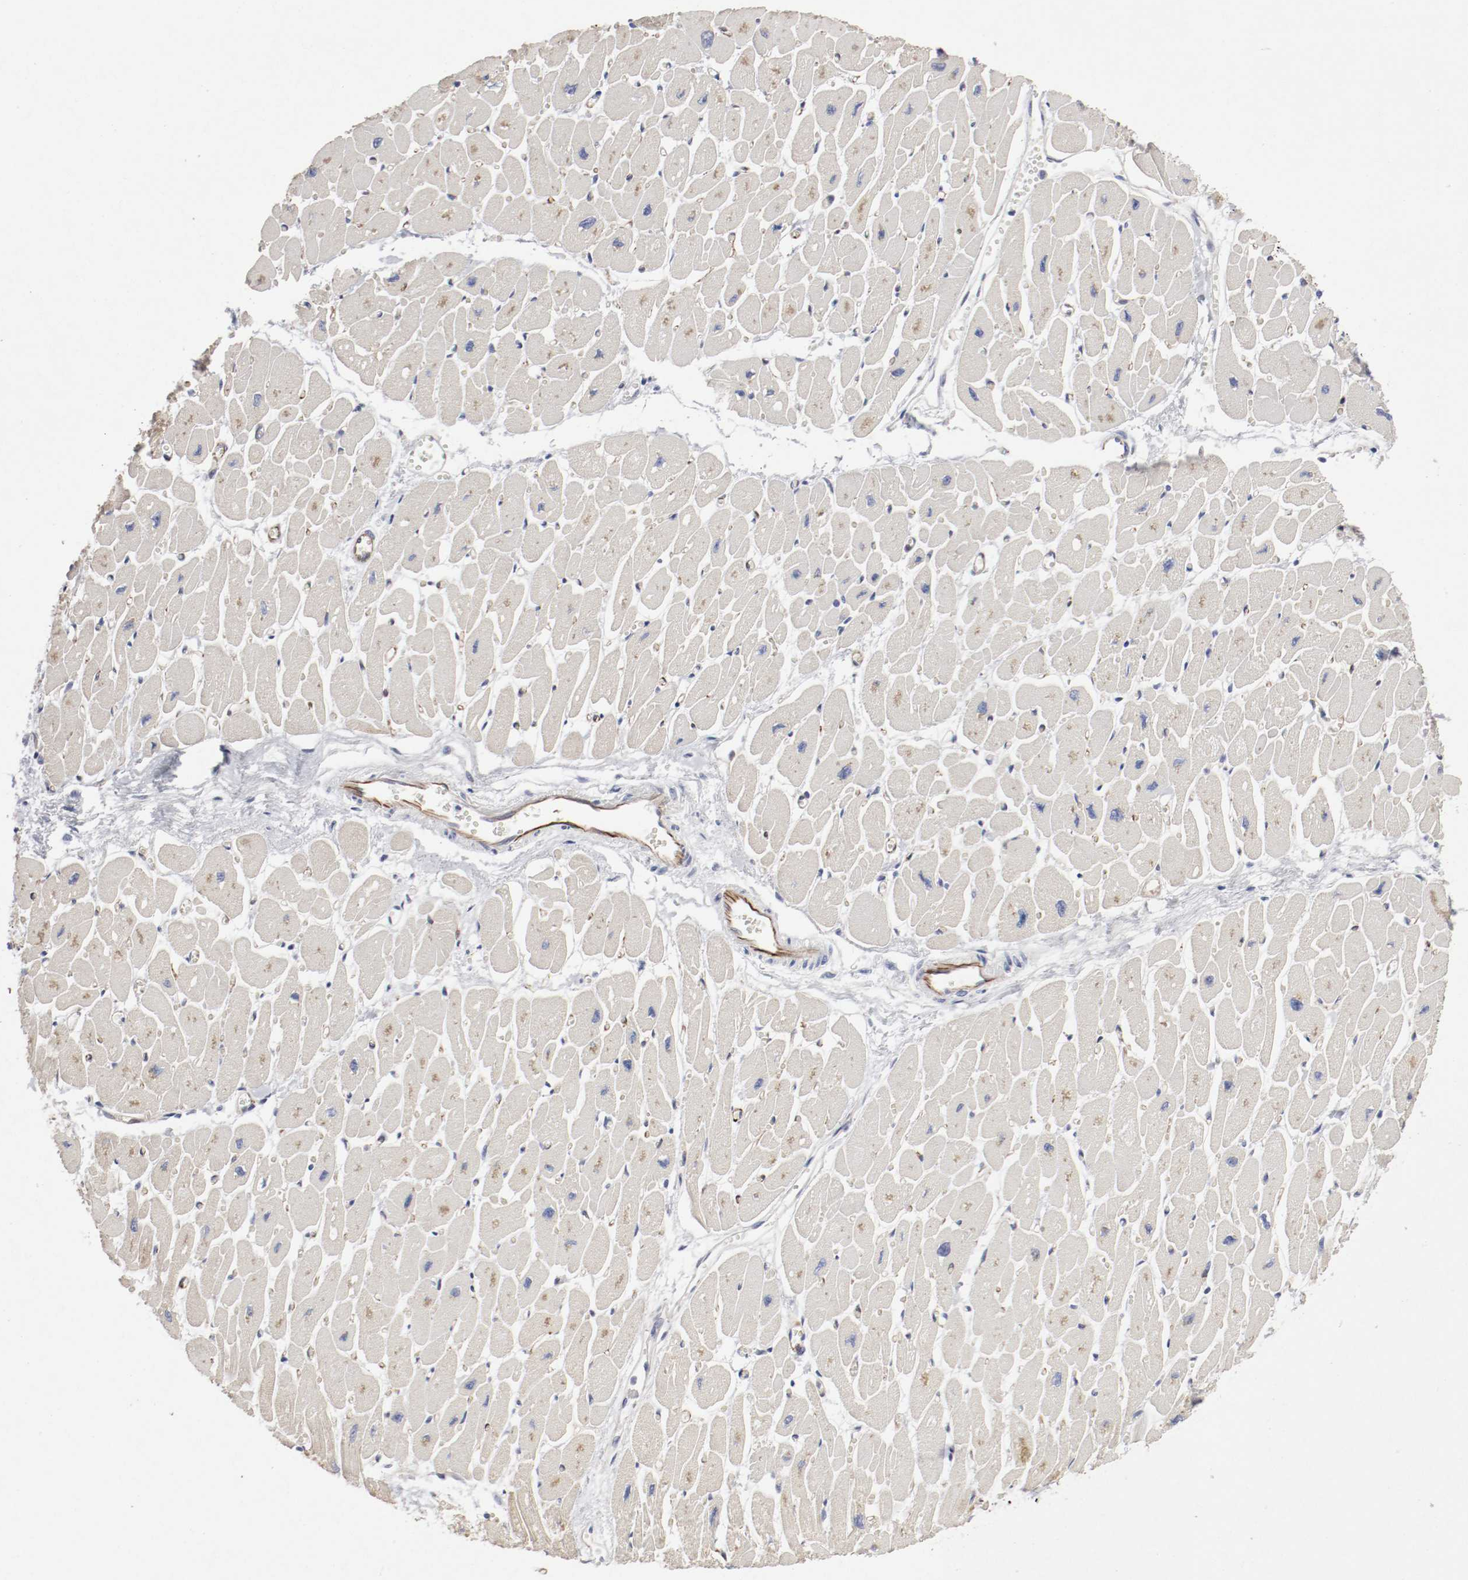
{"staining": {"intensity": "weak", "quantity": "<25%", "location": "cytoplasmic/membranous"}, "tissue": "heart muscle", "cell_type": "Cardiomyocytes", "image_type": "normal", "snomed": [{"axis": "morphology", "description": "Normal tissue, NOS"}, {"axis": "topography", "description": "Heart"}], "caption": "Immunohistochemical staining of unremarkable heart muscle reveals no significant expression in cardiomyocytes.", "gene": "GIT1", "patient": {"sex": "female", "age": 54}}